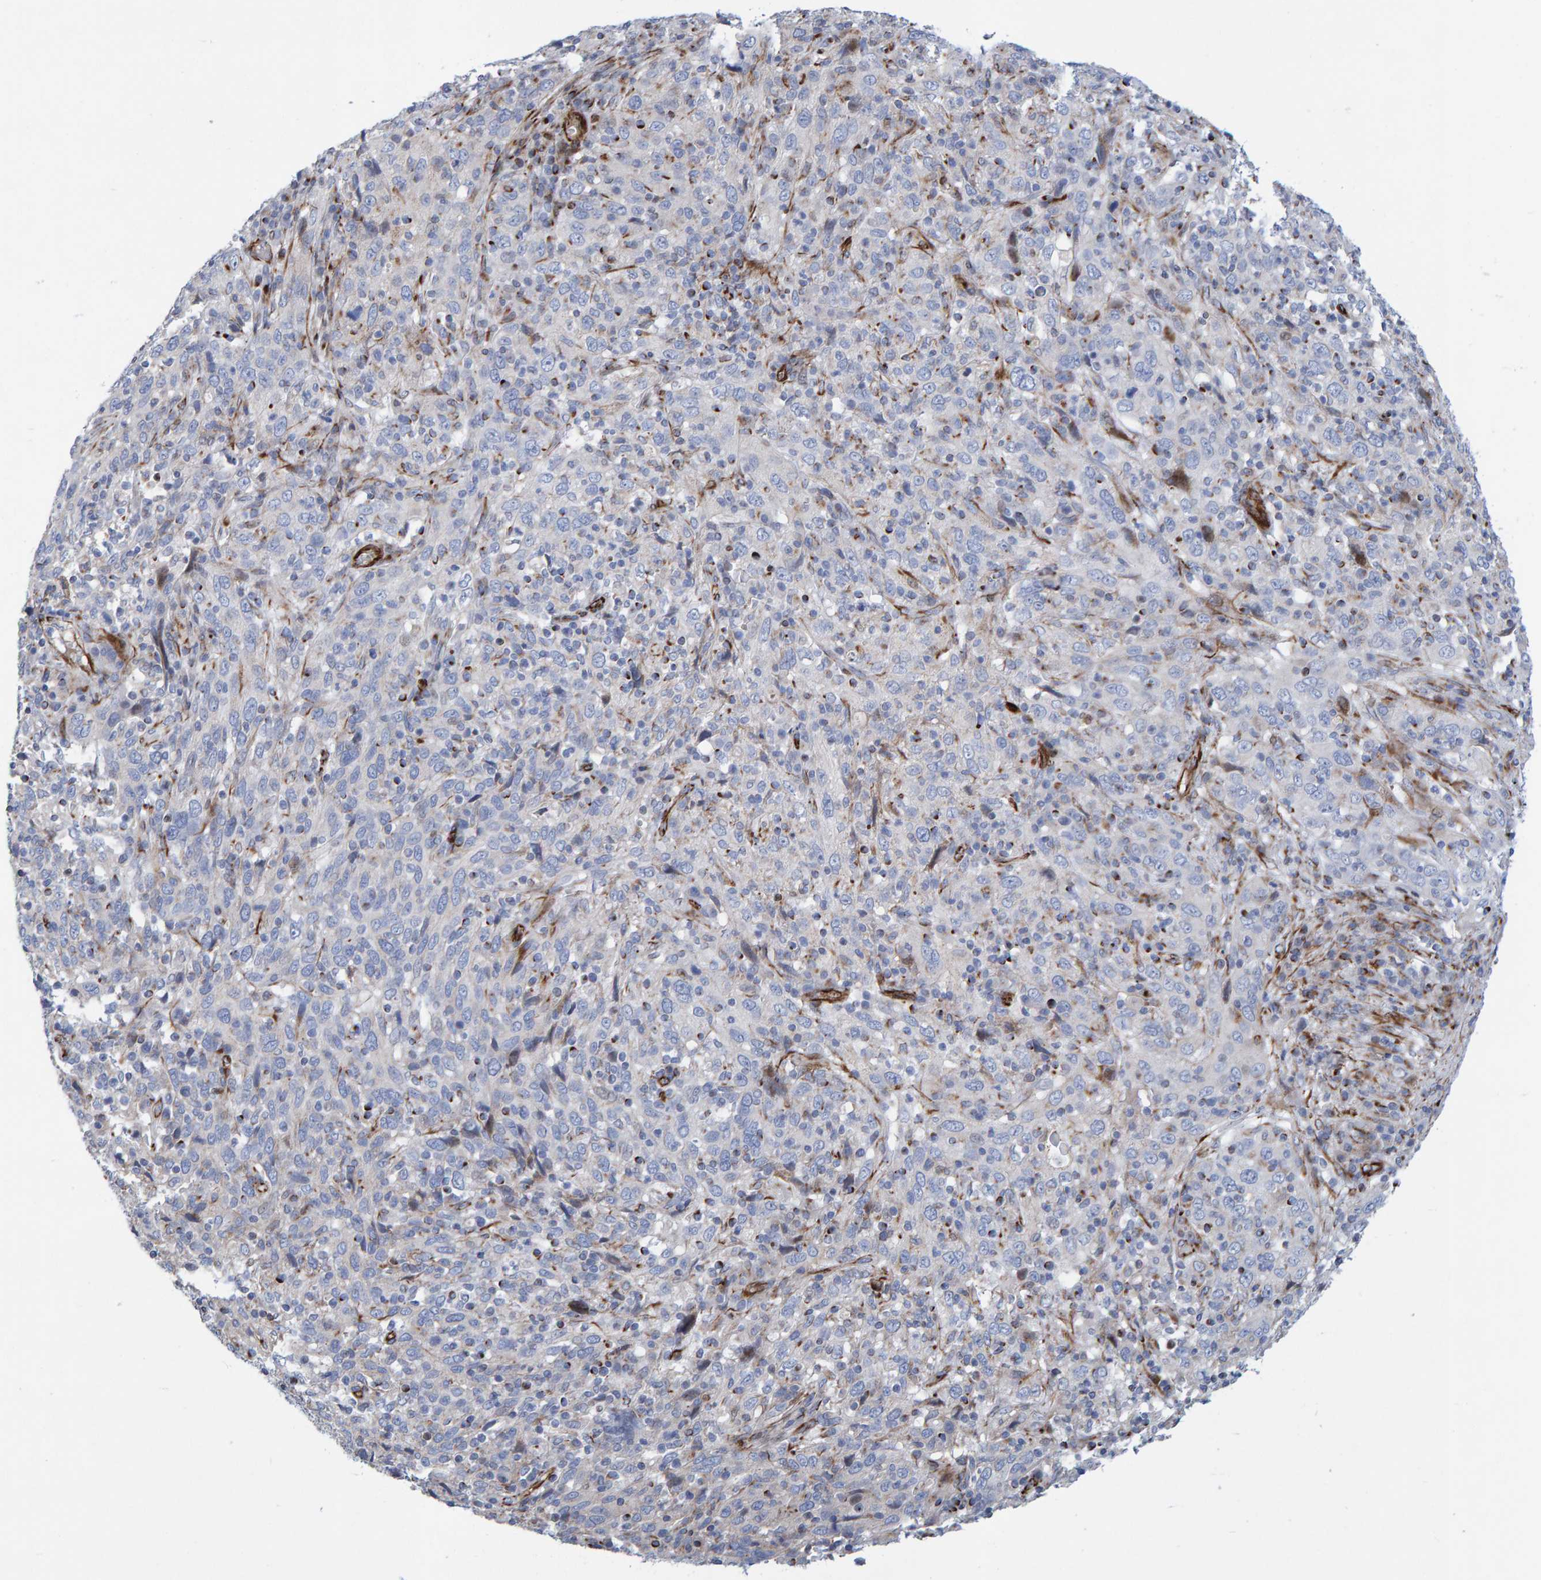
{"staining": {"intensity": "negative", "quantity": "none", "location": "none"}, "tissue": "cervical cancer", "cell_type": "Tumor cells", "image_type": "cancer", "snomed": [{"axis": "morphology", "description": "Squamous cell carcinoma, NOS"}, {"axis": "topography", "description": "Cervix"}], "caption": "An image of cervical squamous cell carcinoma stained for a protein reveals no brown staining in tumor cells.", "gene": "POLG2", "patient": {"sex": "female", "age": 46}}